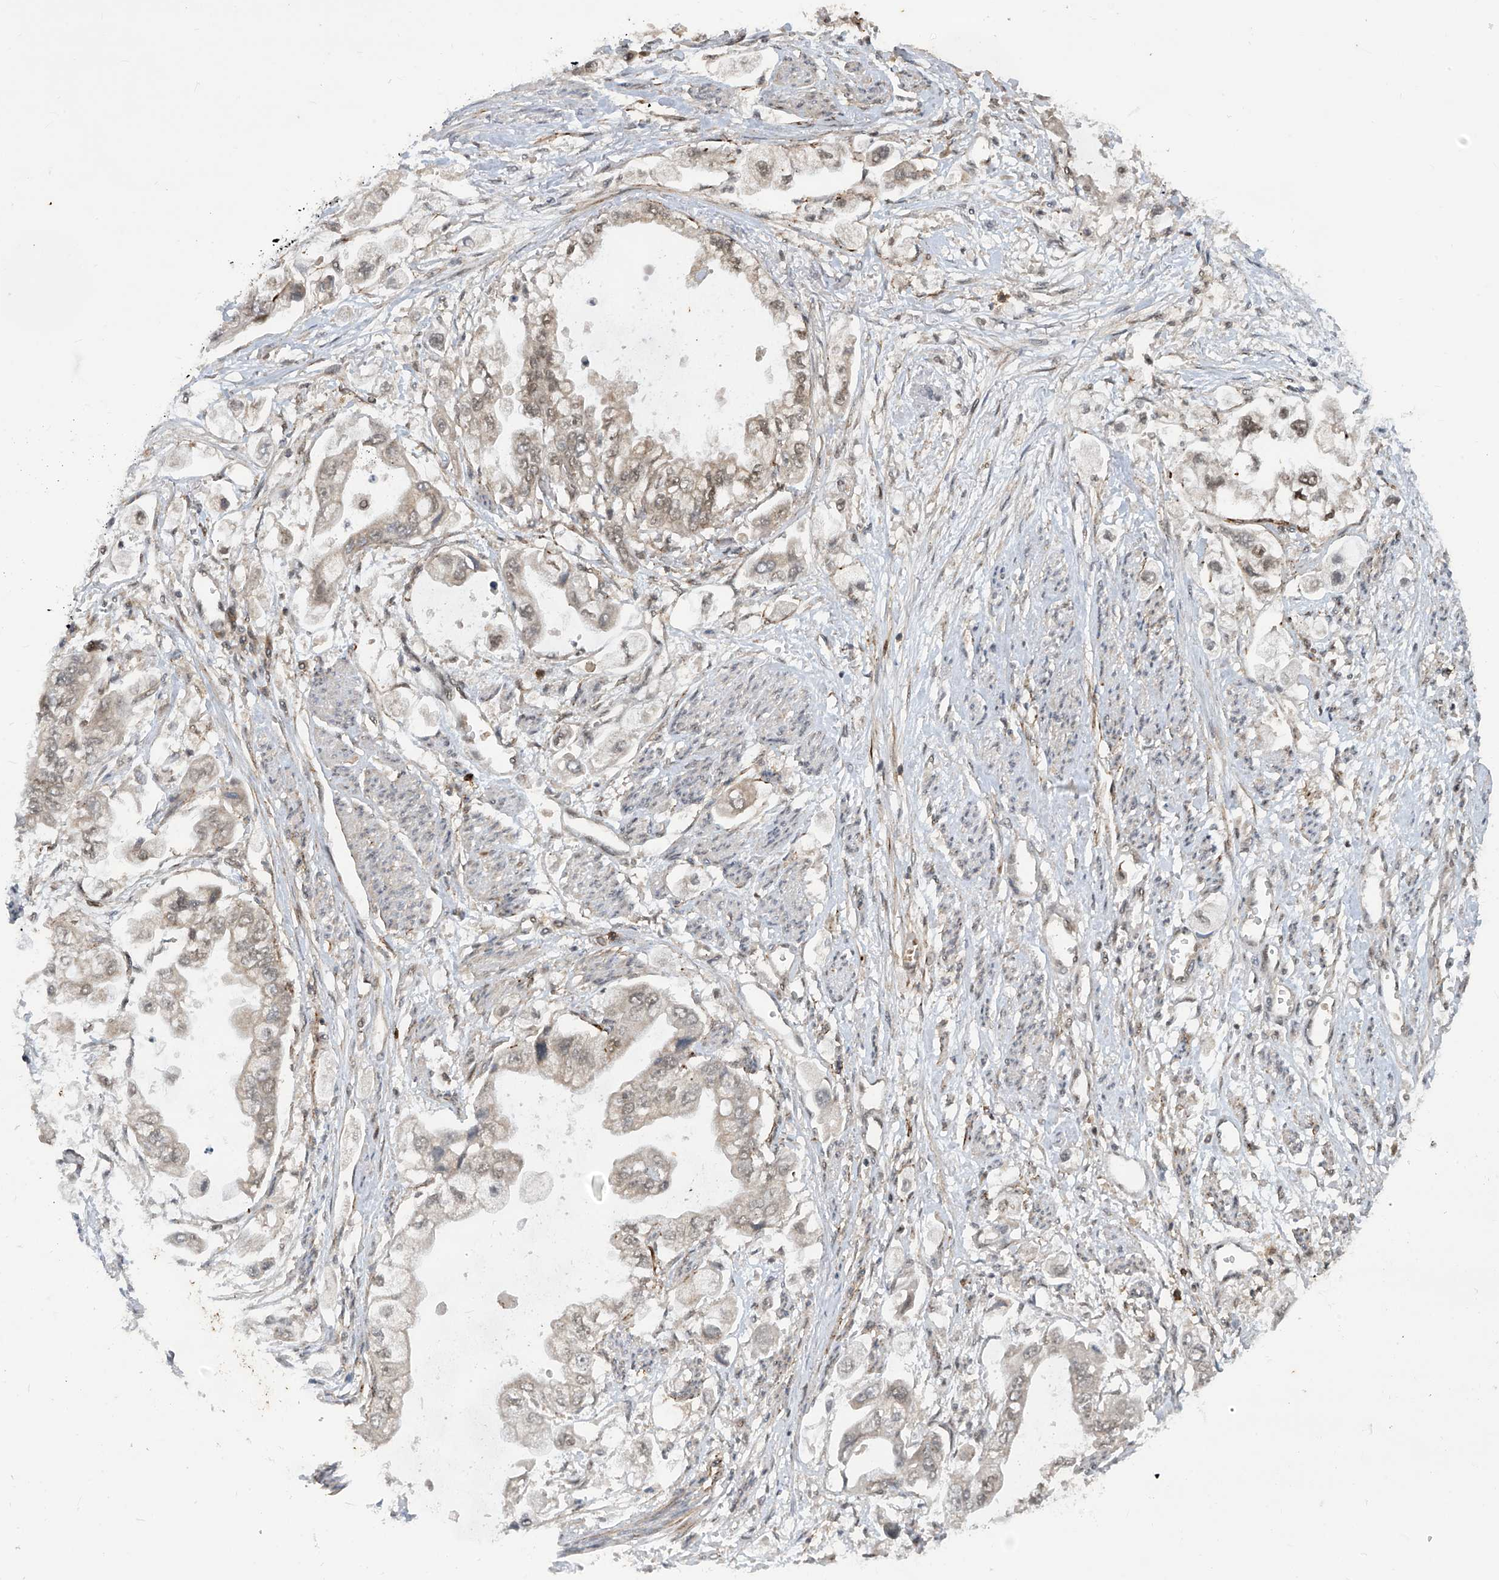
{"staining": {"intensity": "weak", "quantity": ">75%", "location": "nuclear"}, "tissue": "stomach cancer", "cell_type": "Tumor cells", "image_type": "cancer", "snomed": [{"axis": "morphology", "description": "Adenocarcinoma, NOS"}, {"axis": "topography", "description": "Stomach"}], "caption": "There is low levels of weak nuclear staining in tumor cells of stomach adenocarcinoma, as demonstrated by immunohistochemical staining (brown color).", "gene": "LAGE3", "patient": {"sex": "male", "age": 62}}